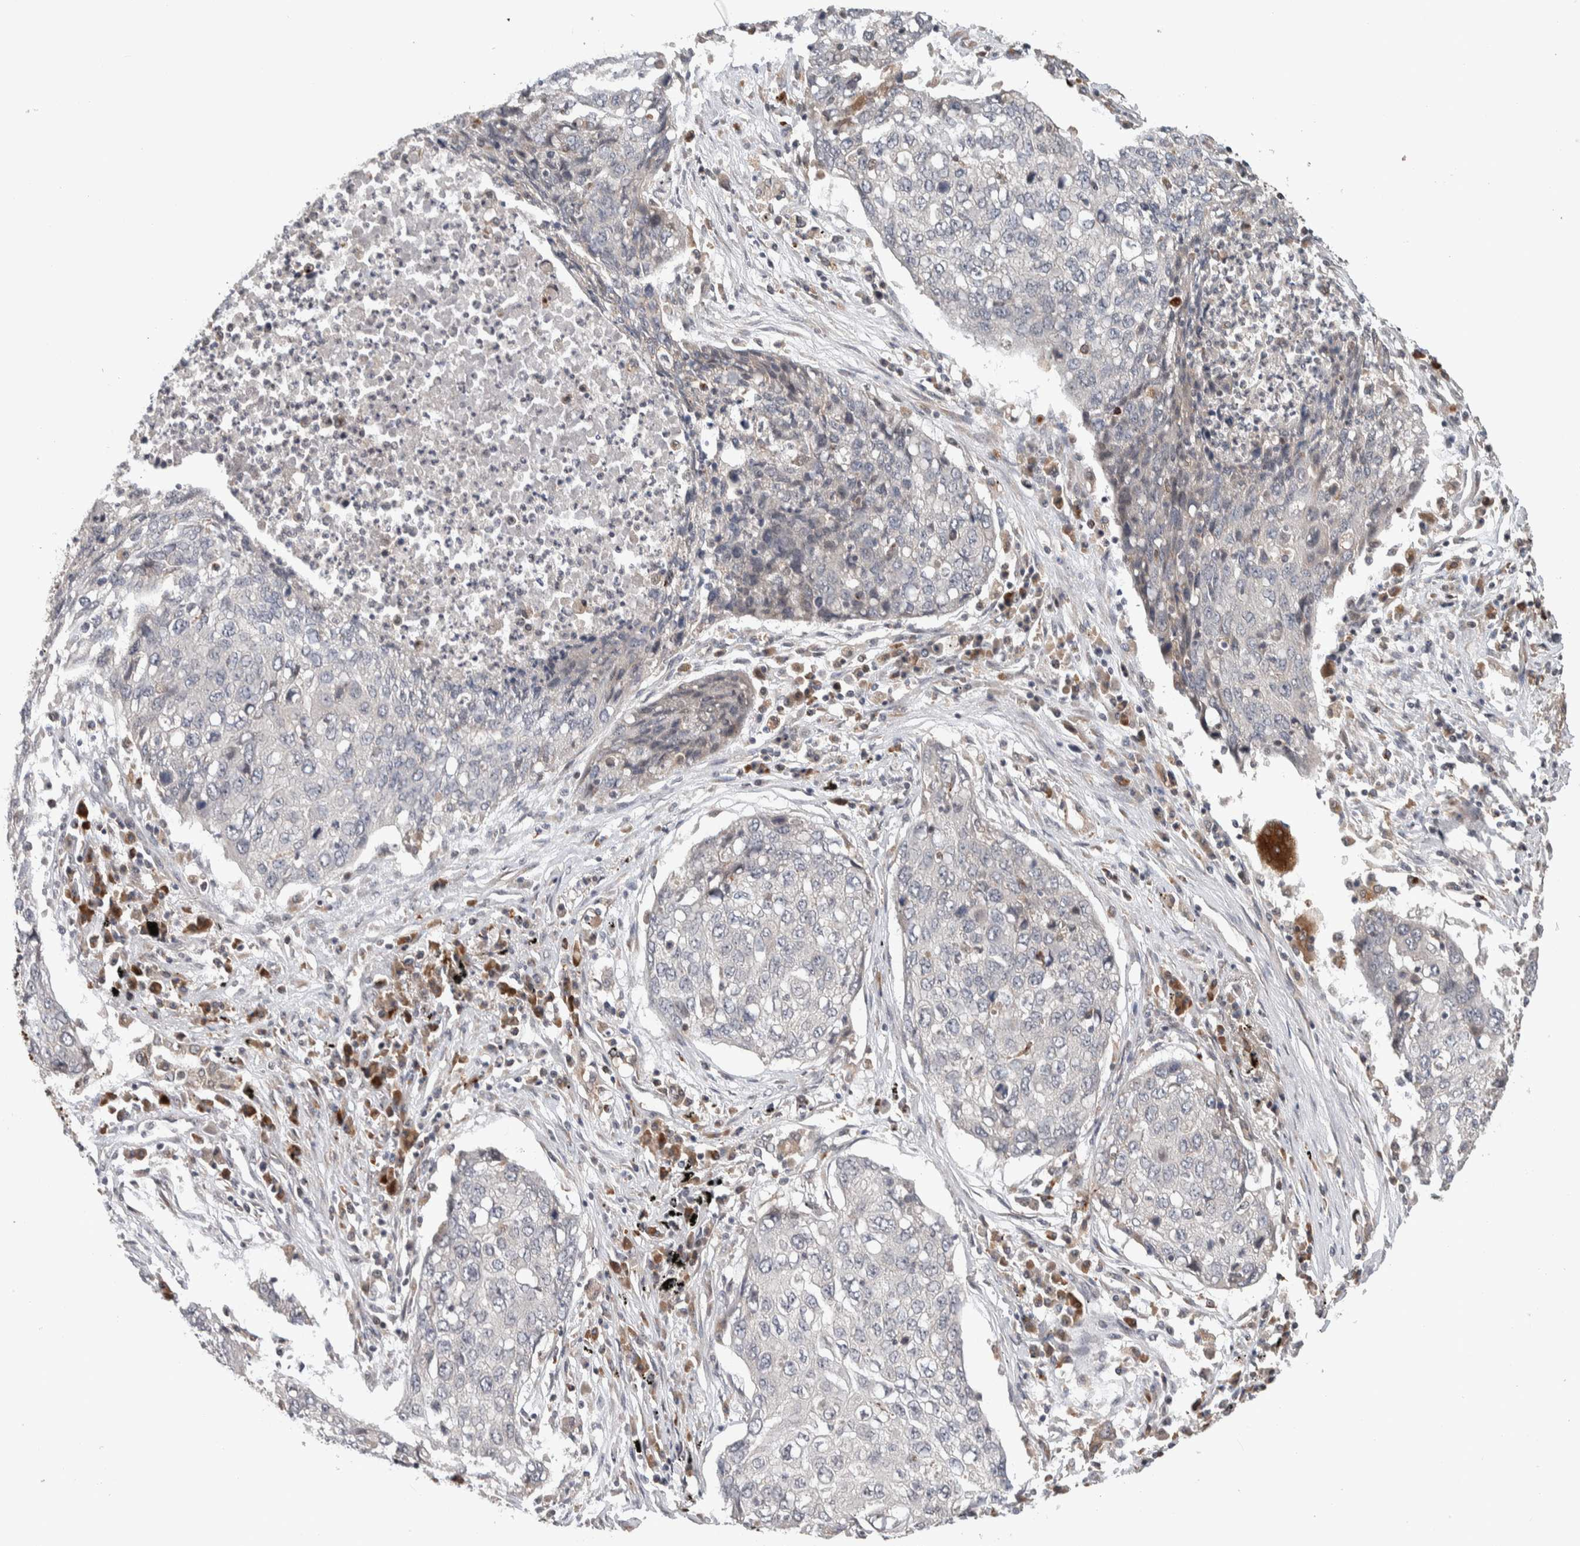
{"staining": {"intensity": "negative", "quantity": "none", "location": "none"}, "tissue": "lung cancer", "cell_type": "Tumor cells", "image_type": "cancer", "snomed": [{"axis": "morphology", "description": "Squamous cell carcinoma, NOS"}, {"axis": "topography", "description": "Lung"}], "caption": "DAB immunohistochemical staining of squamous cell carcinoma (lung) displays no significant staining in tumor cells.", "gene": "KCNK1", "patient": {"sex": "female", "age": 63}}